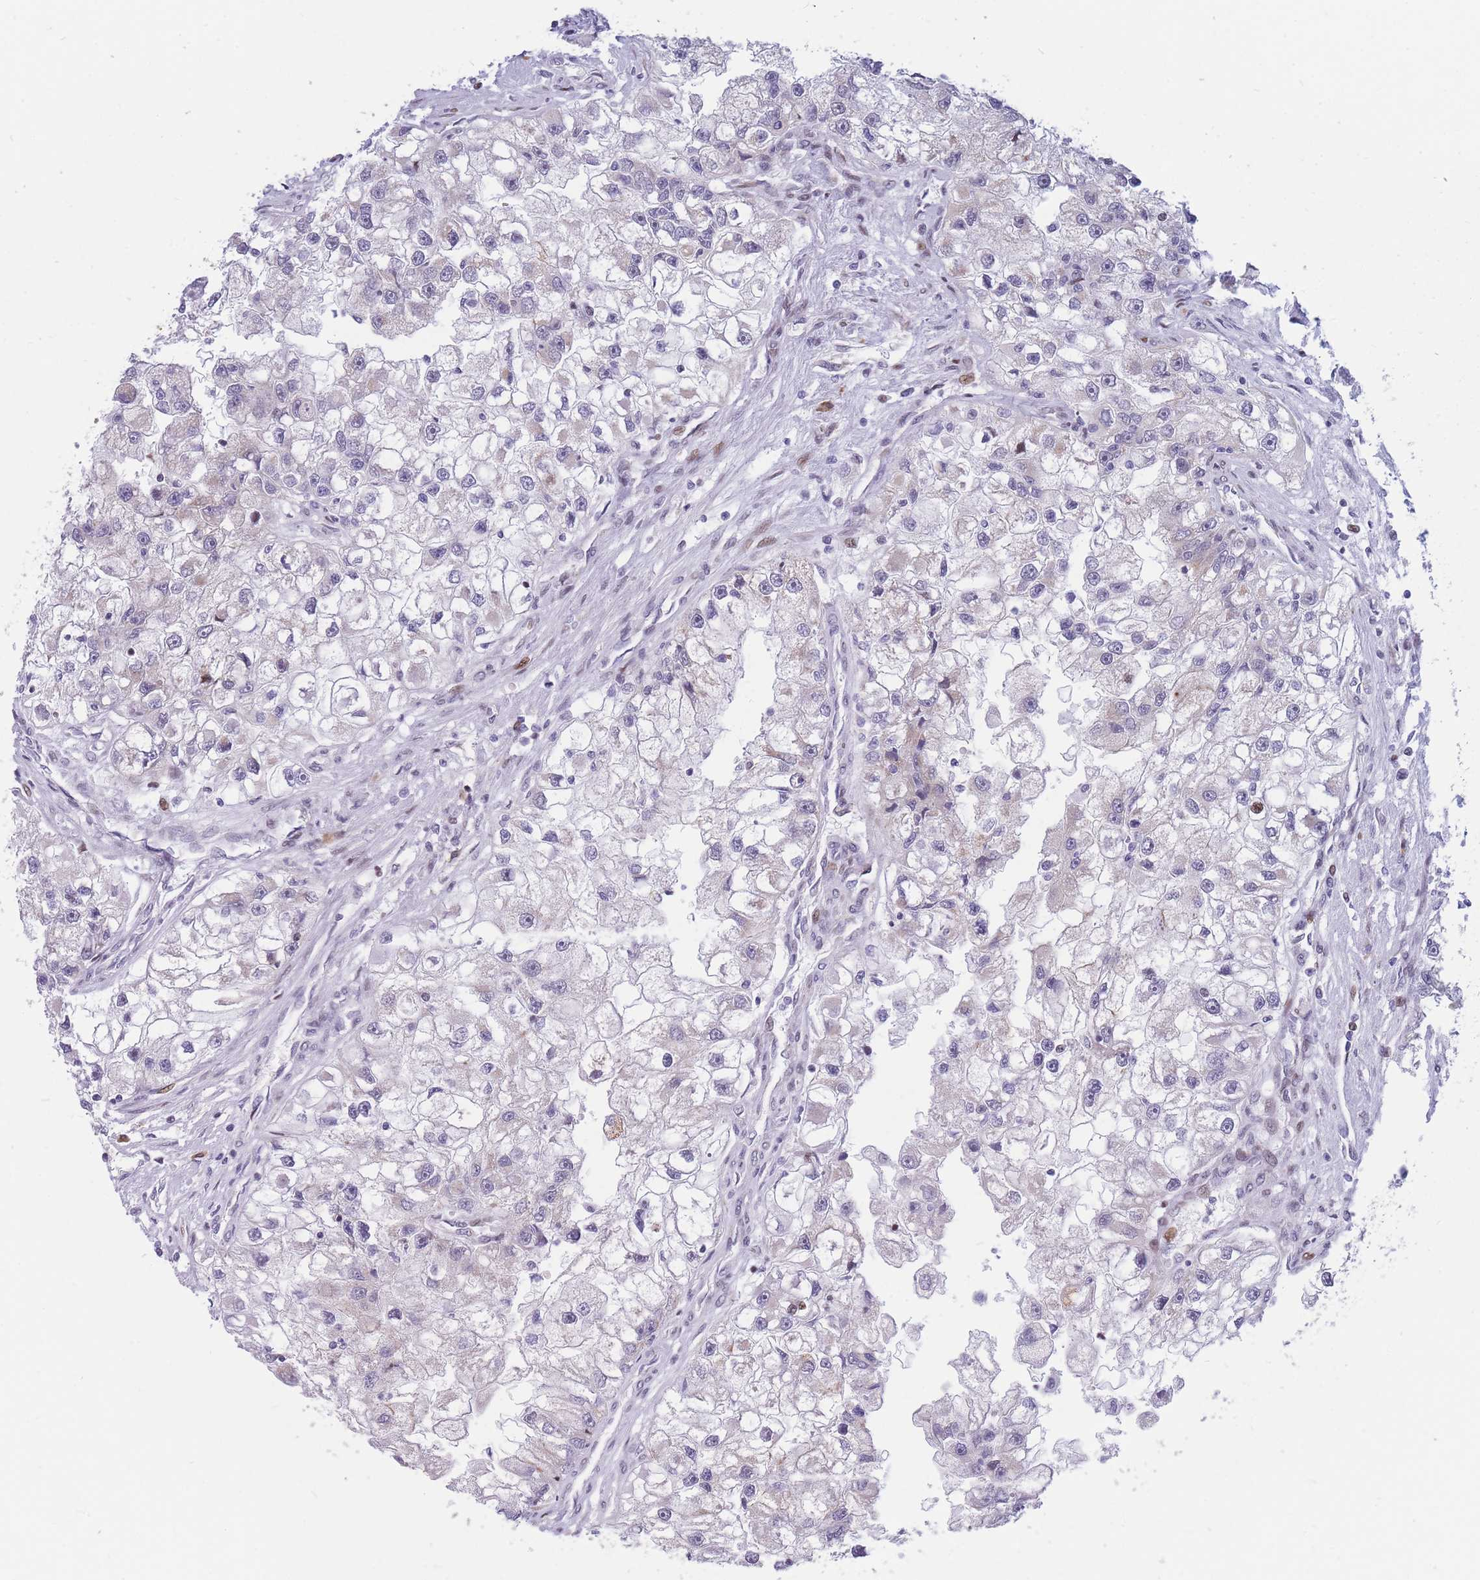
{"staining": {"intensity": "negative", "quantity": "none", "location": "none"}, "tissue": "renal cancer", "cell_type": "Tumor cells", "image_type": "cancer", "snomed": [{"axis": "morphology", "description": "Adenocarcinoma, NOS"}, {"axis": "topography", "description": "Kidney"}], "caption": "There is no significant staining in tumor cells of renal cancer (adenocarcinoma).", "gene": "MOB4", "patient": {"sex": "male", "age": 63}}